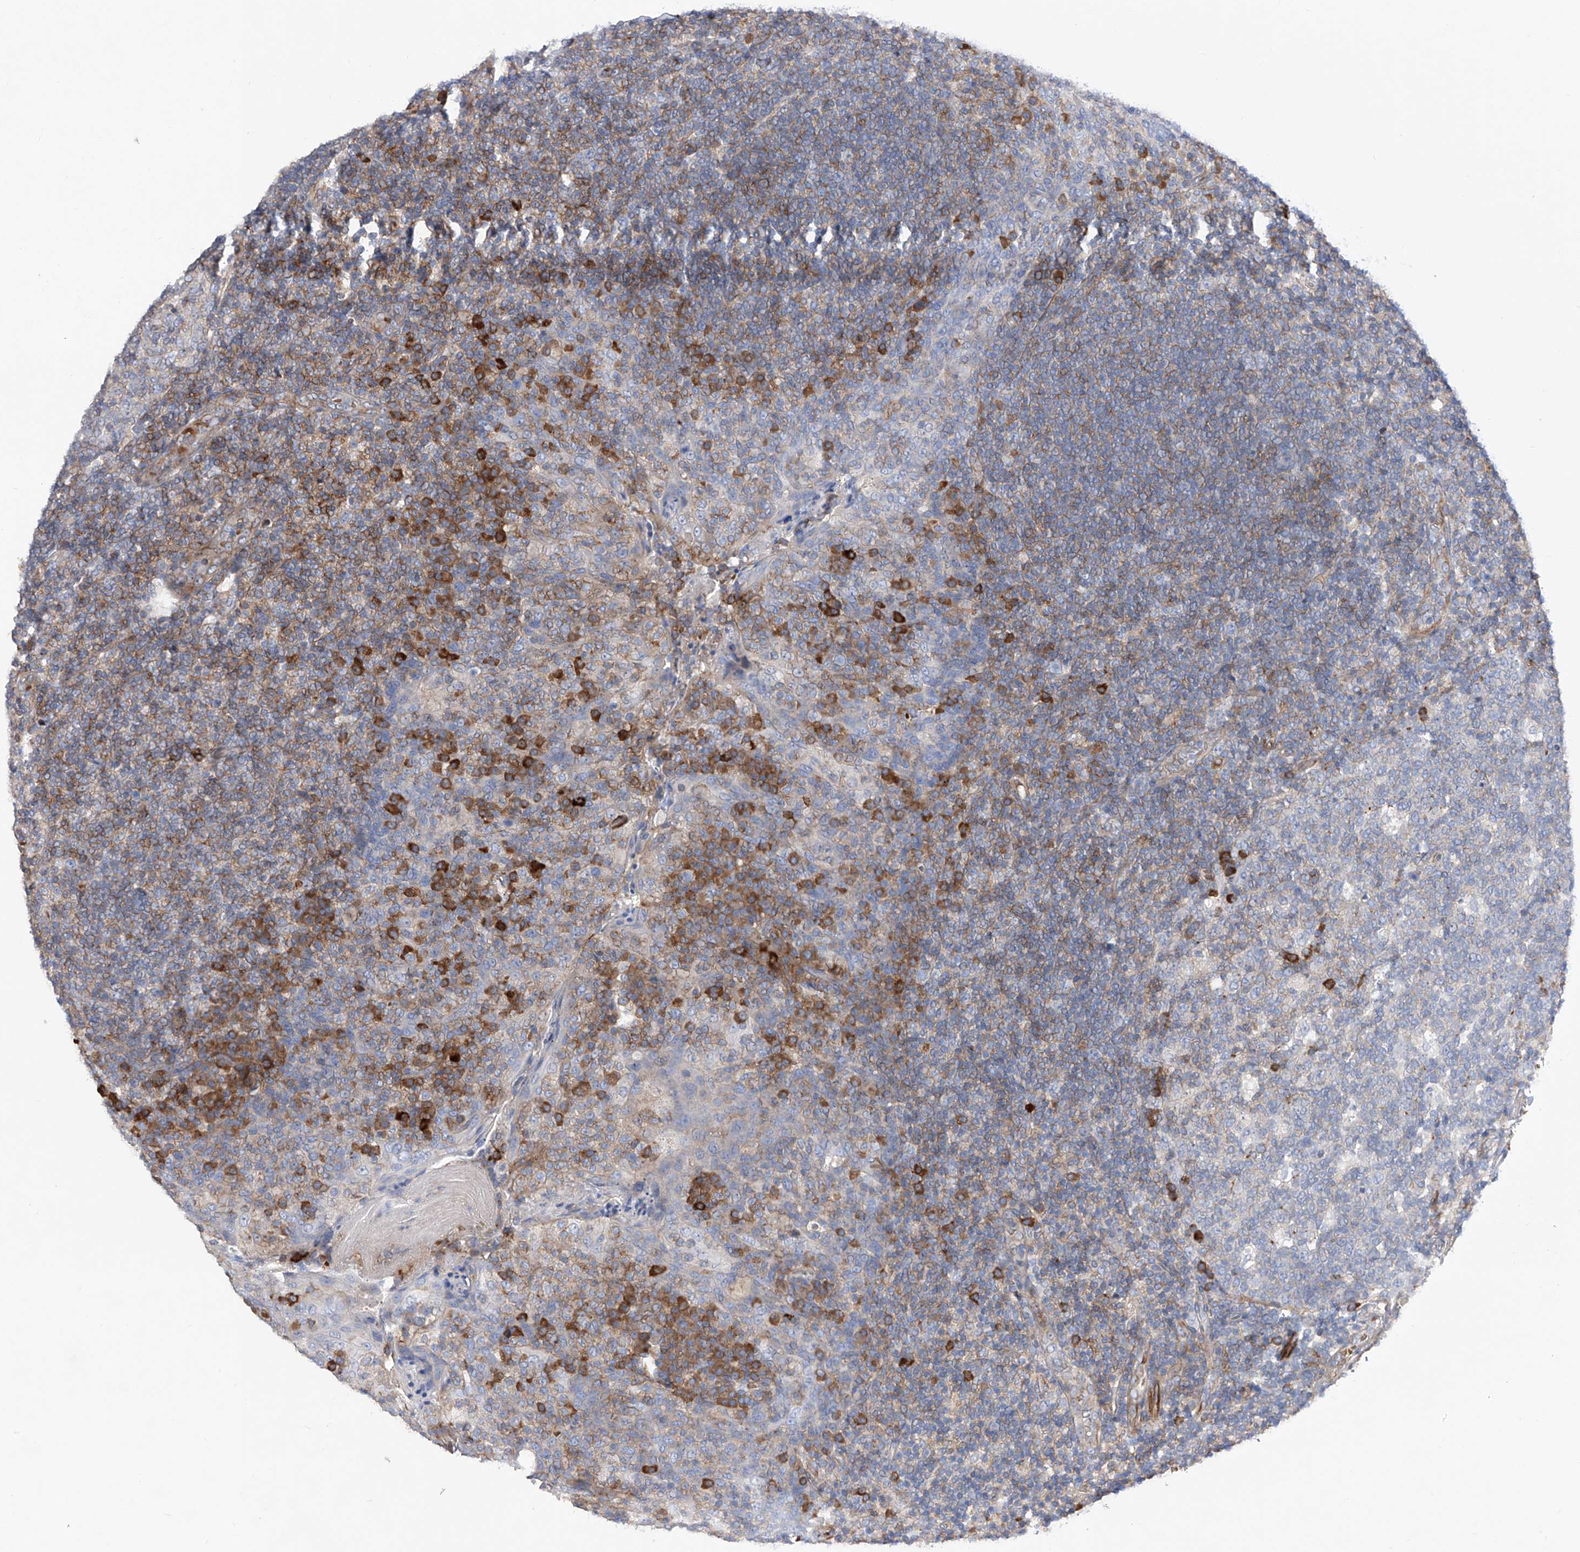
{"staining": {"intensity": "moderate", "quantity": "<25%", "location": "cytoplasmic/membranous"}, "tissue": "tonsil", "cell_type": "Germinal center cells", "image_type": "normal", "snomed": [{"axis": "morphology", "description": "Normal tissue, NOS"}, {"axis": "topography", "description": "Tonsil"}], "caption": "Approximately <25% of germinal center cells in benign human tonsil reveal moderate cytoplasmic/membranous protein expression as visualized by brown immunohistochemical staining.", "gene": "NFATC4", "patient": {"sex": "female", "age": 19}}